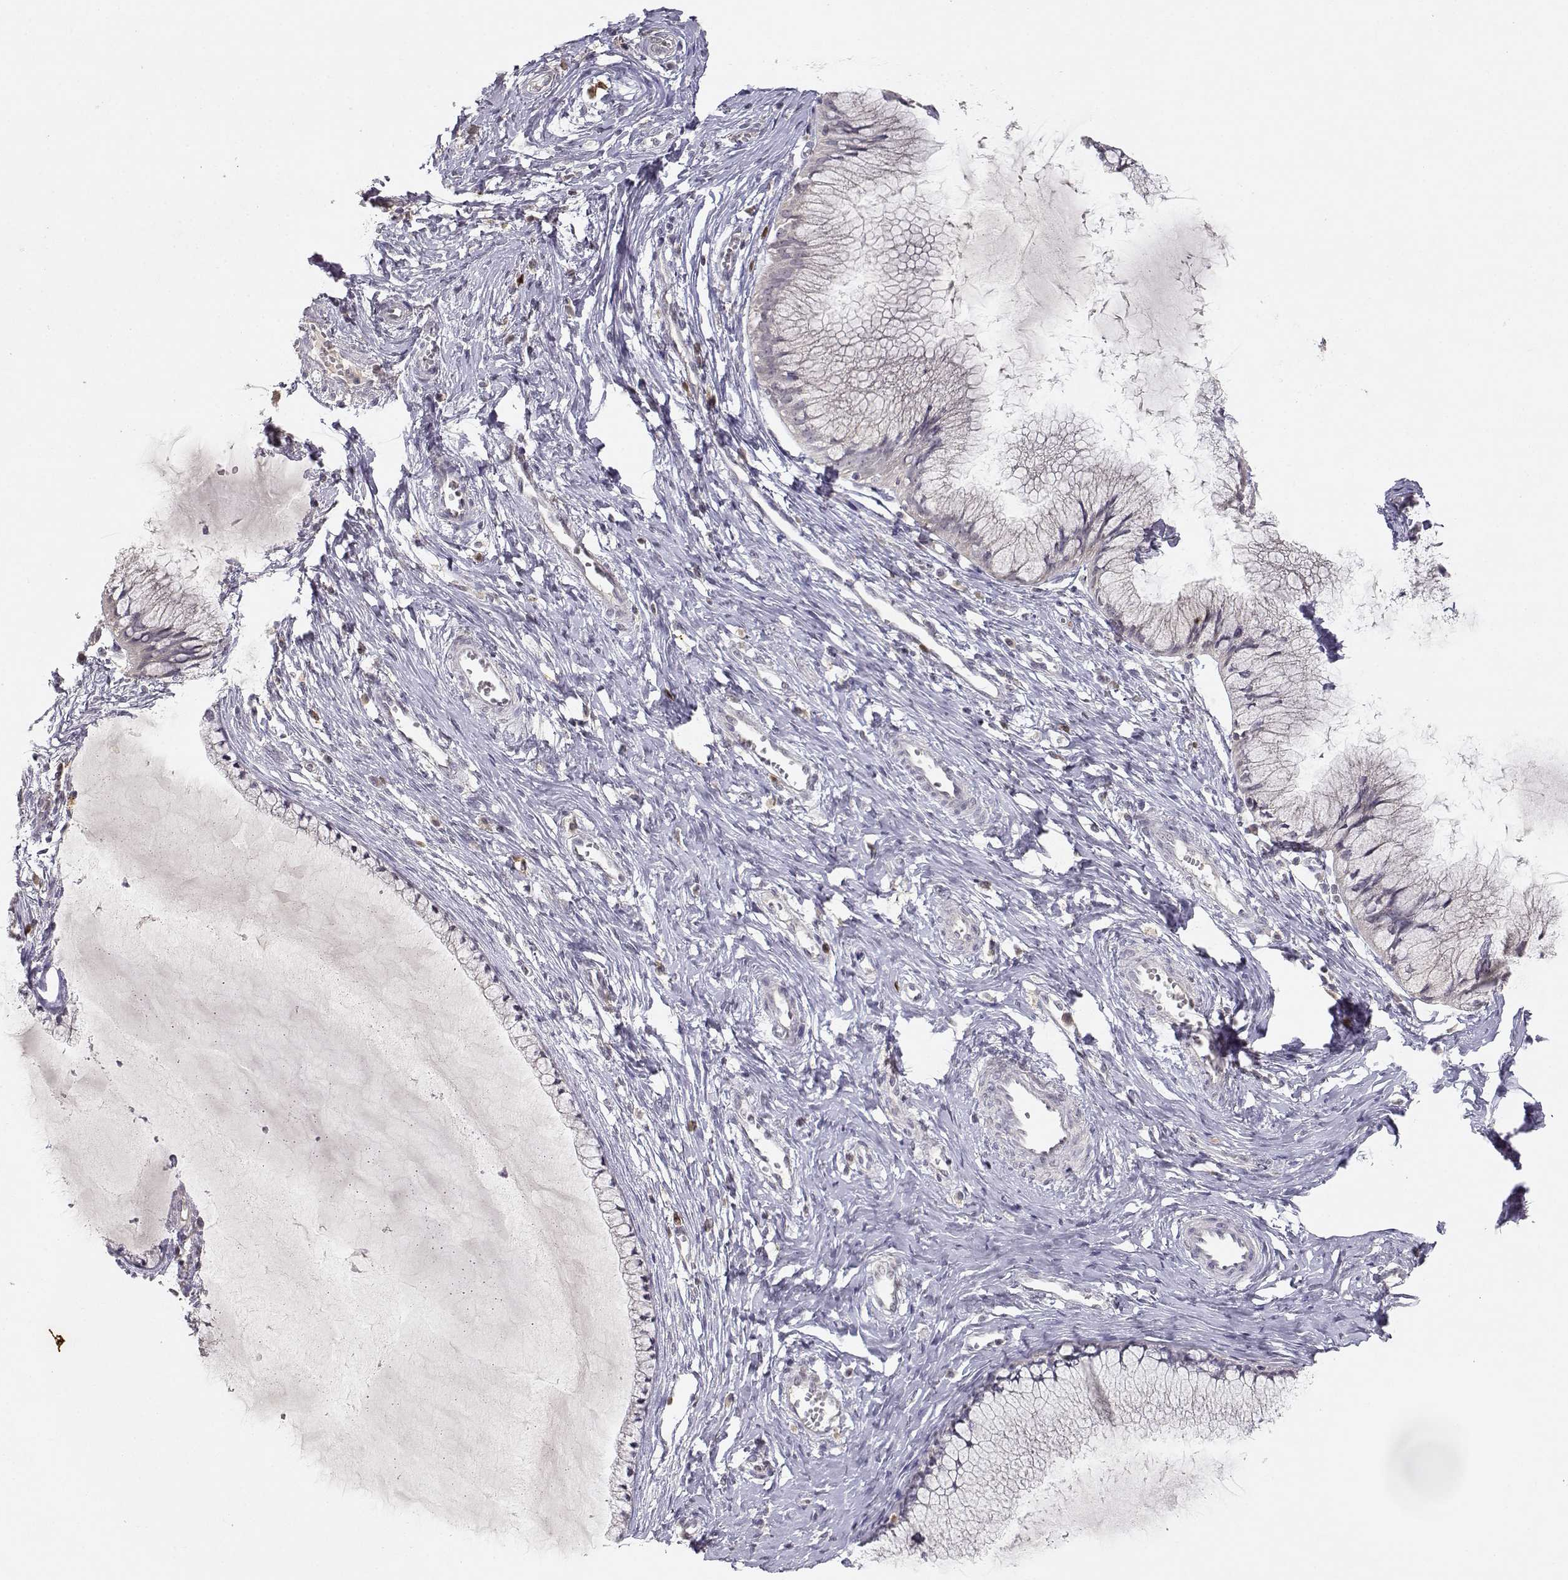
{"staining": {"intensity": "negative", "quantity": "none", "location": "none"}, "tissue": "cervical cancer", "cell_type": "Tumor cells", "image_type": "cancer", "snomed": [{"axis": "morphology", "description": "Squamous cell carcinoma, NOS"}, {"axis": "topography", "description": "Cervix"}], "caption": "Cervical cancer stained for a protein using immunohistochemistry (IHC) shows no positivity tumor cells.", "gene": "RAD51", "patient": {"sex": "female", "age": 36}}